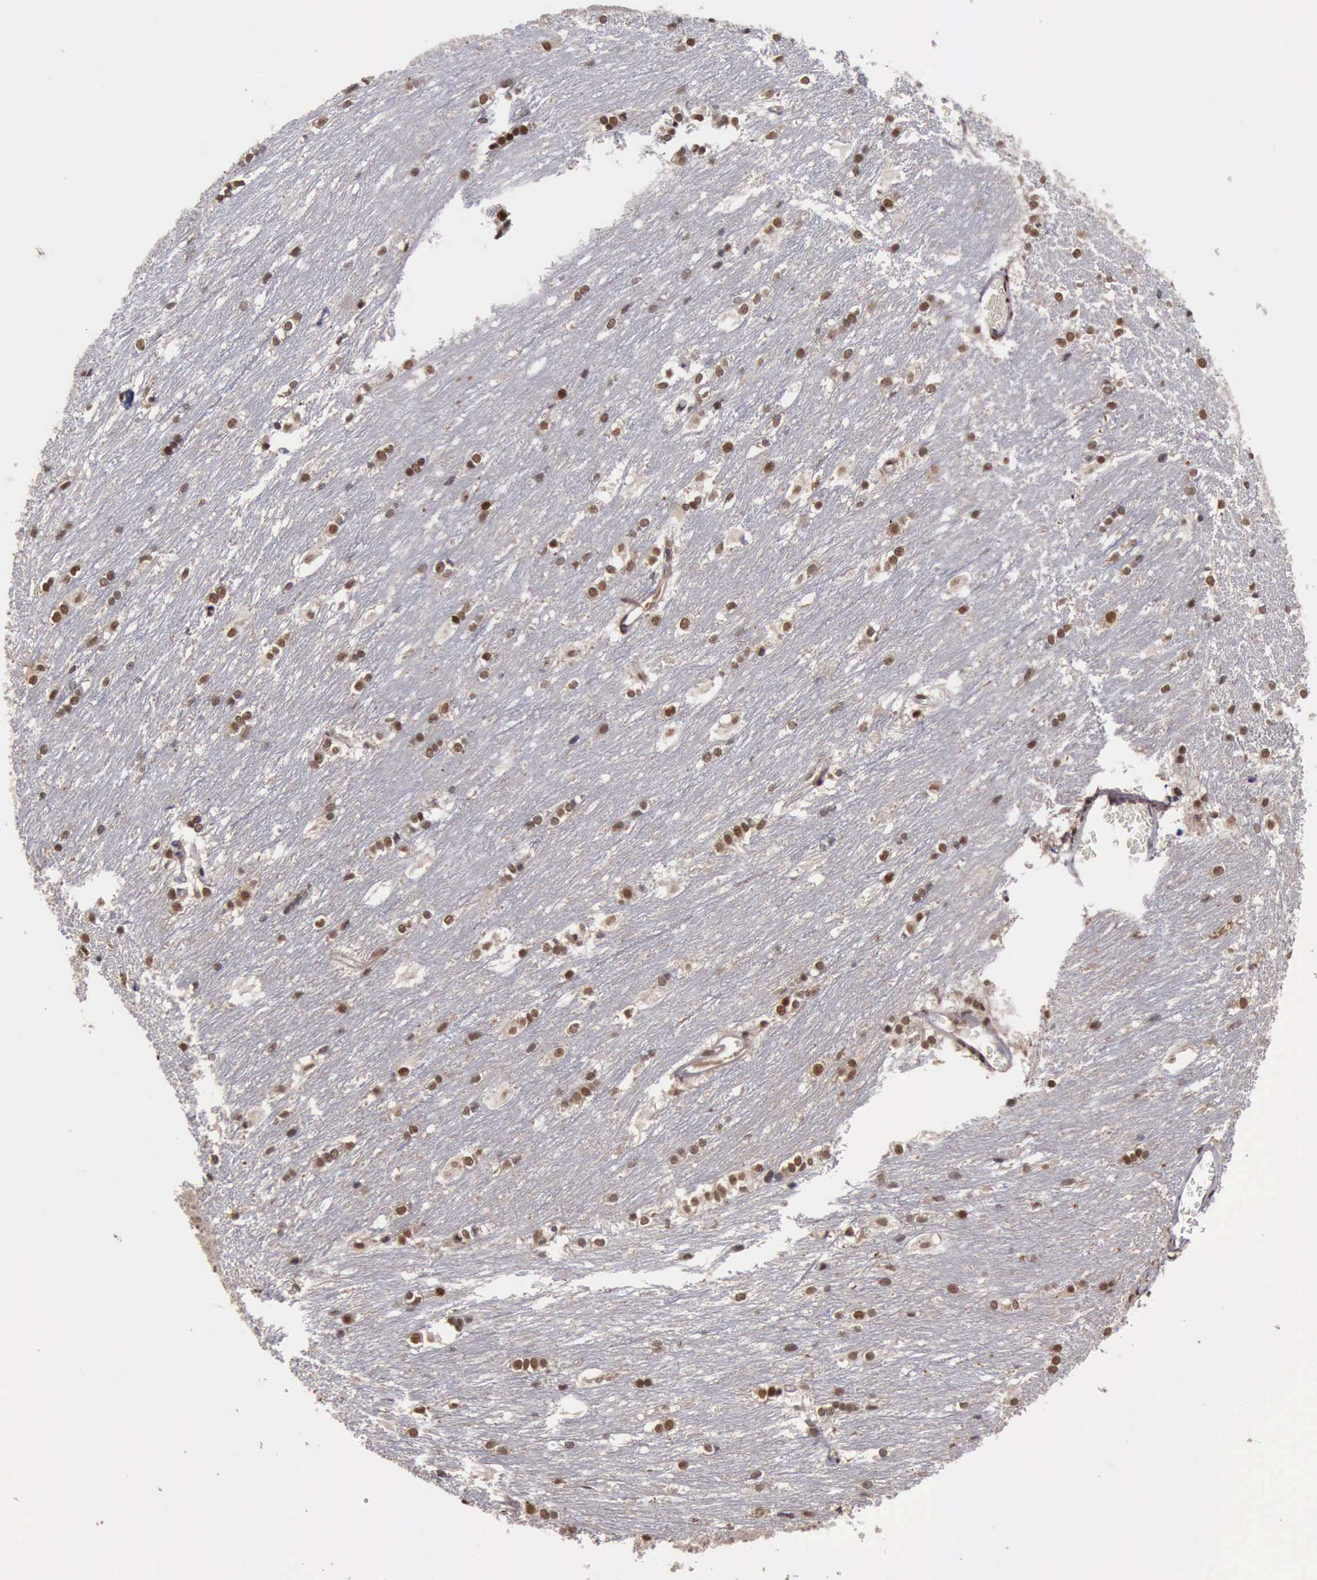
{"staining": {"intensity": "weak", "quantity": "25%-75%", "location": "nuclear"}, "tissue": "caudate", "cell_type": "Glial cells", "image_type": "normal", "snomed": [{"axis": "morphology", "description": "Normal tissue, NOS"}, {"axis": "topography", "description": "Lateral ventricle wall"}], "caption": "Immunohistochemistry (DAB (3,3'-diaminobenzidine)) staining of normal caudate displays weak nuclear protein staining in about 25%-75% of glial cells. (DAB (3,3'-diaminobenzidine) = brown stain, brightfield microscopy at high magnification).", "gene": "TRMT2A", "patient": {"sex": "female", "age": 19}}